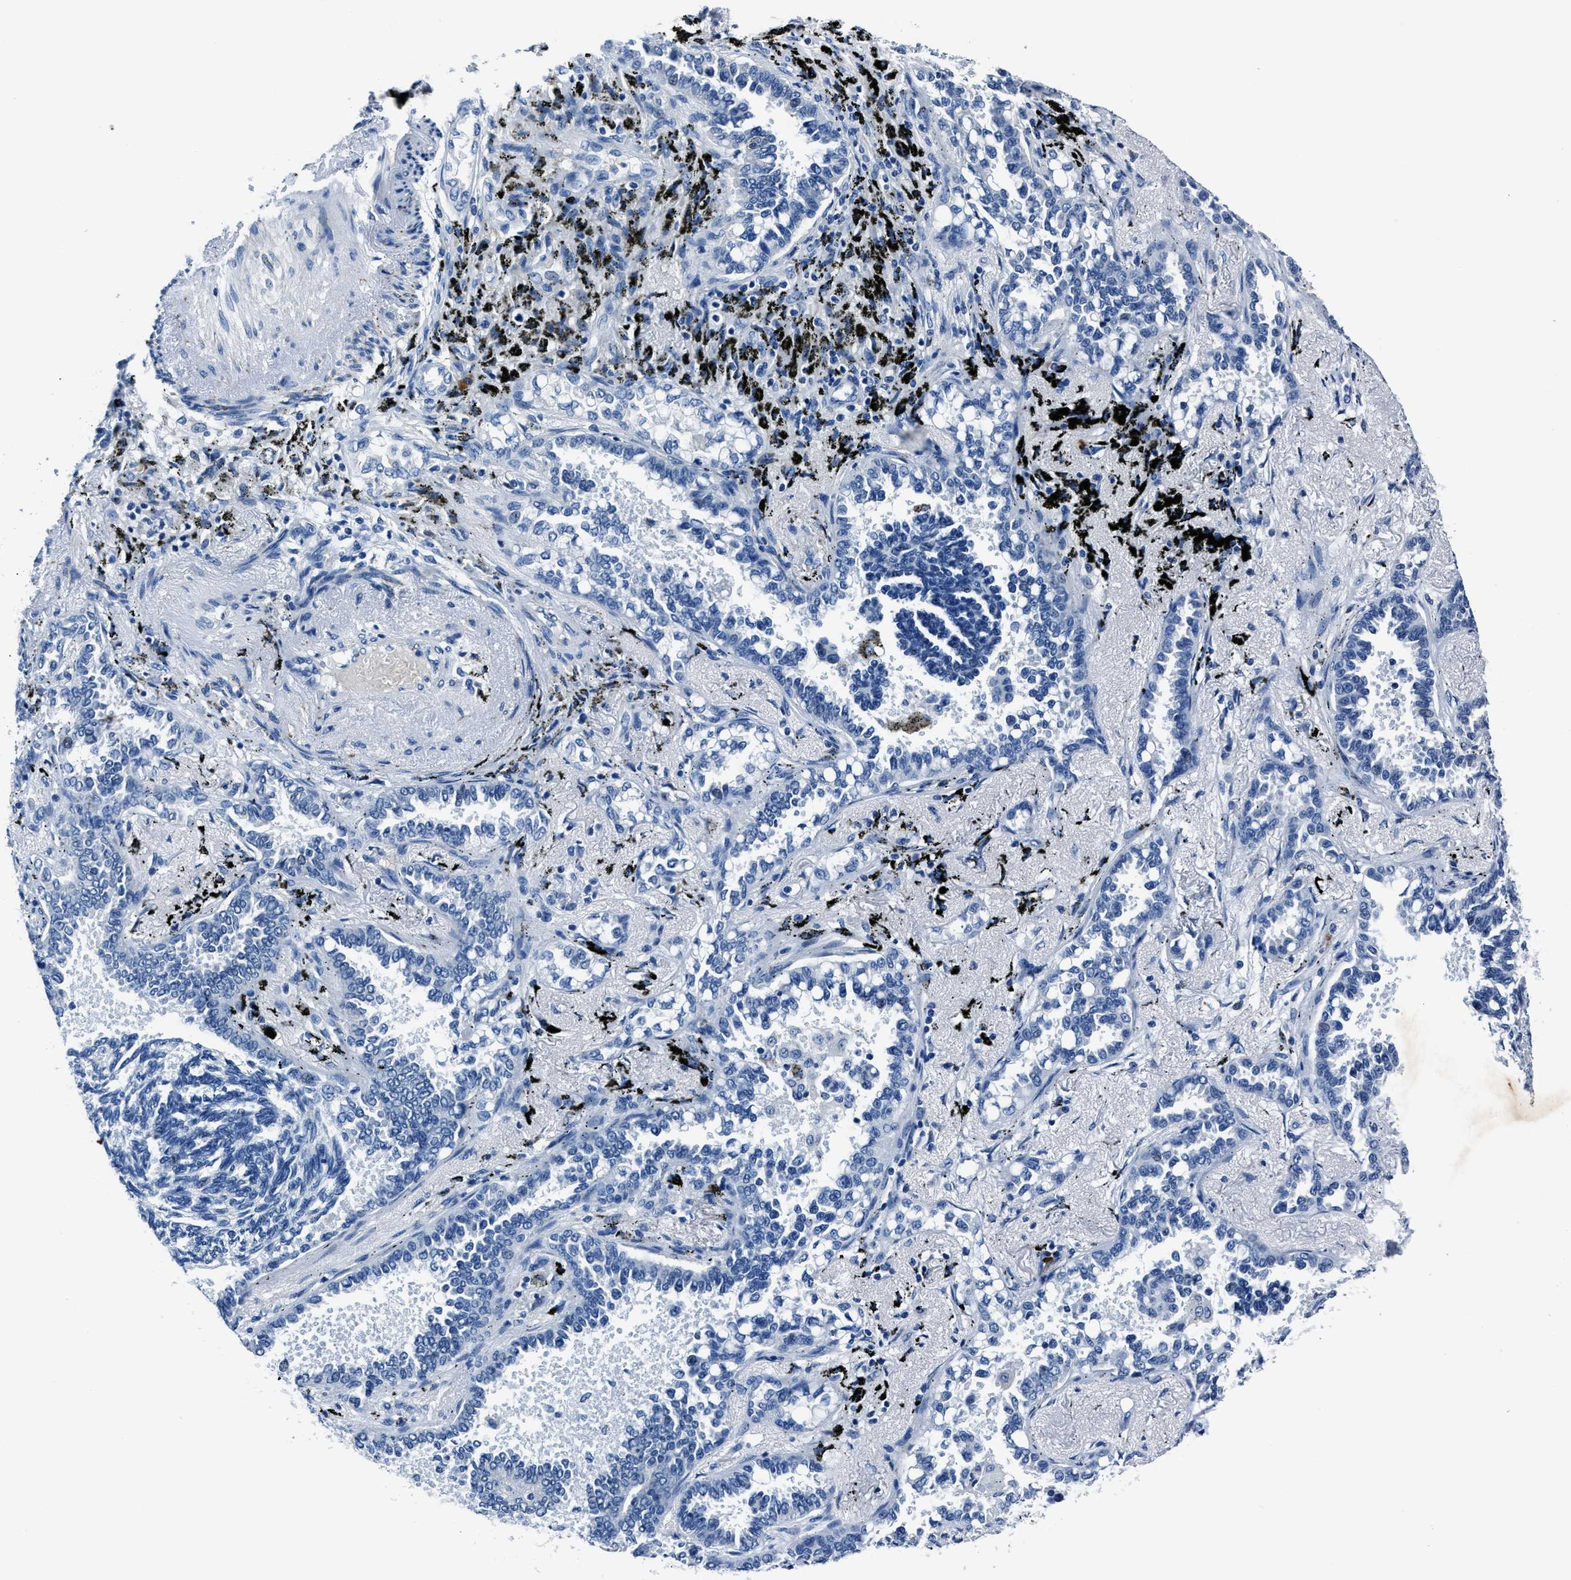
{"staining": {"intensity": "negative", "quantity": "none", "location": "none"}, "tissue": "lung cancer", "cell_type": "Tumor cells", "image_type": "cancer", "snomed": [{"axis": "morphology", "description": "Adenocarcinoma, NOS"}, {"axis": "topography", "description": "Lung"}], "caption": "Immunohistochemical staining of lung cancer (adenocarcinoma) demonstrates no significant staining in tumor cells.", "gene": "NACAD", "patient": {"sex": "male", "age": 59}}